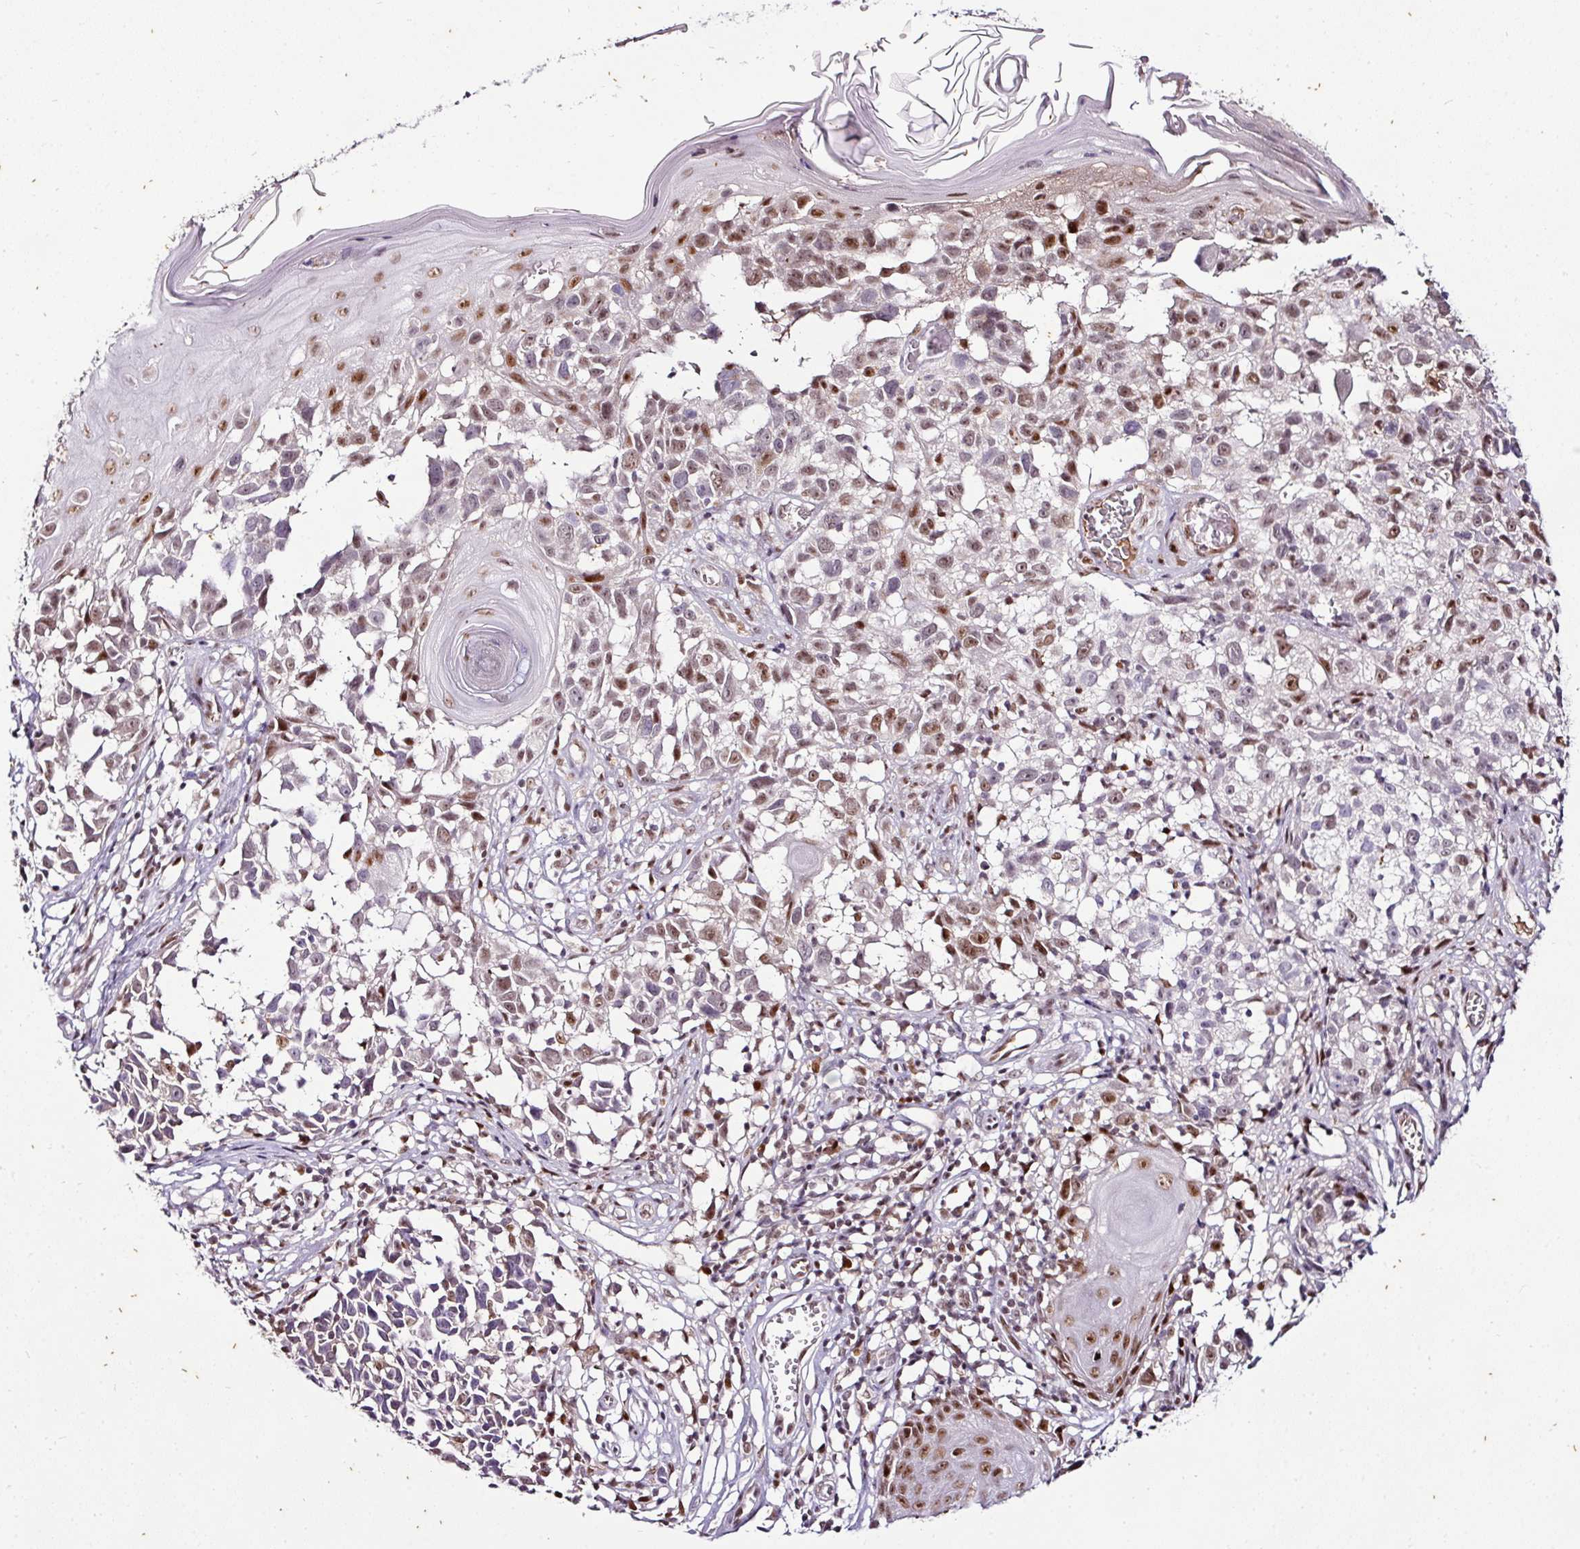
{"staining": {"intensity": "moderate", "quantity": "25%-75%", "location": "nuclear"}, "tissue": "melanoma", "cell_type": "Tumor cells", "image_type": "cancer", "snomed": [{"axis": "morphology", "description": "Malignant melanoma, NOS"}, {"axis": "topography", "description": "Skin"}], "caption": "Malignant melanoma stained with DAB immunohistochemistry shows medium levels of moderate nuclear staining in approximately 25%-75% of tumor cells.", "gene": "KLF16", "patient": {"sex": "male", "age": 73}}